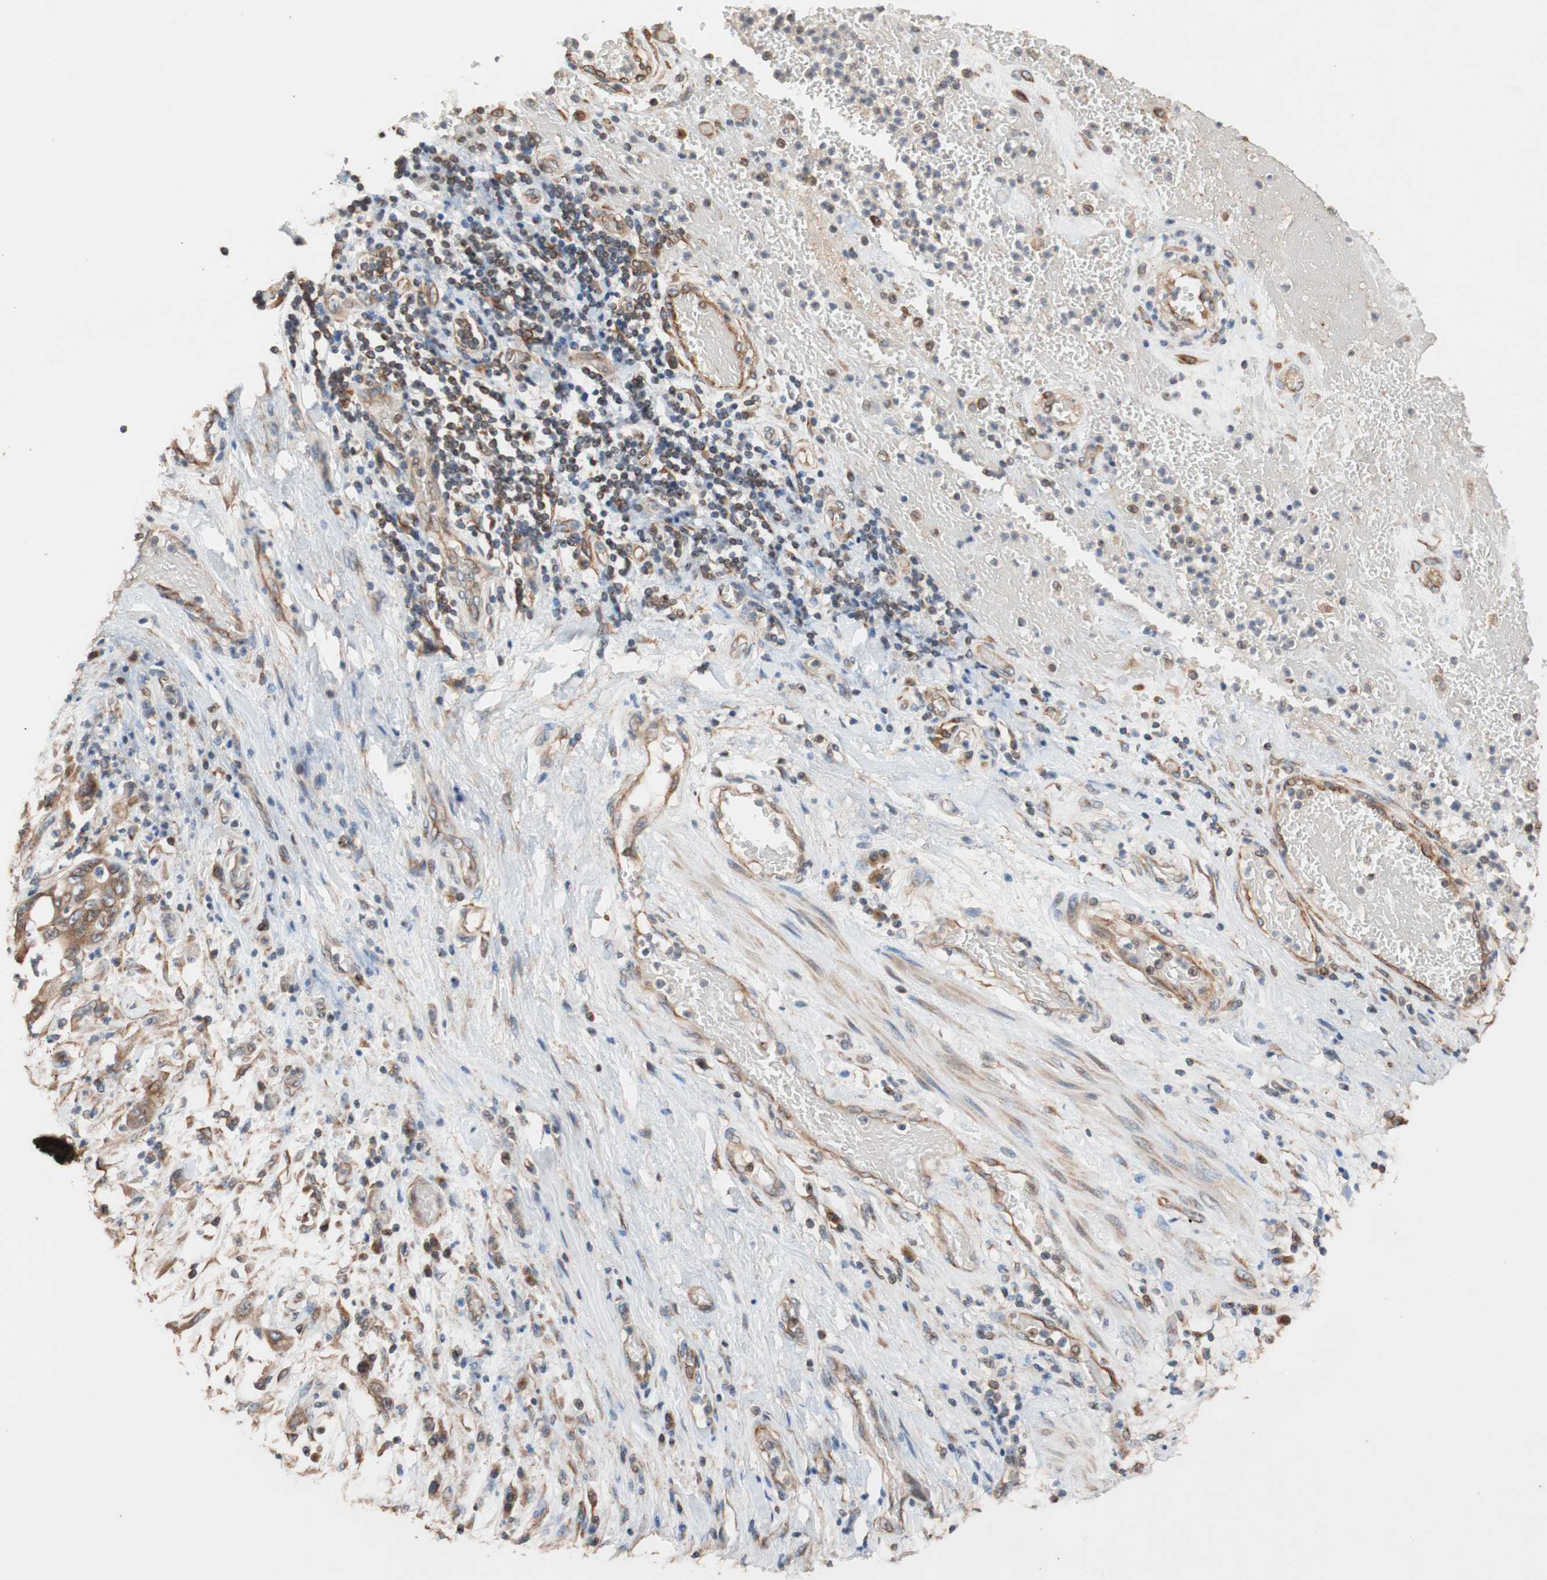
{"staining": {"intensity": "moderate", "quantity": "25%-75%", "location": "cytoplasmic/membranous"}, "tissue": "stomach cancer", "cell_type": "Tumor cells", "image_type": "cancer", "snomed": [{"axis": "morphology", "description": "Adenocarcinoma, NOS"}, {"axis": "topography", "description": "Stomach"}], "caption": "The immunohistochemical stain highlights moderate cytoplasmic/membranous expression in tumor cells of stomach adenocarcinoma tissue. The protein of interest is shown in brown color, while the nuclei are stained blue.", "gene": "TUBB", "patient": {"sex": "female", "age": 73}}